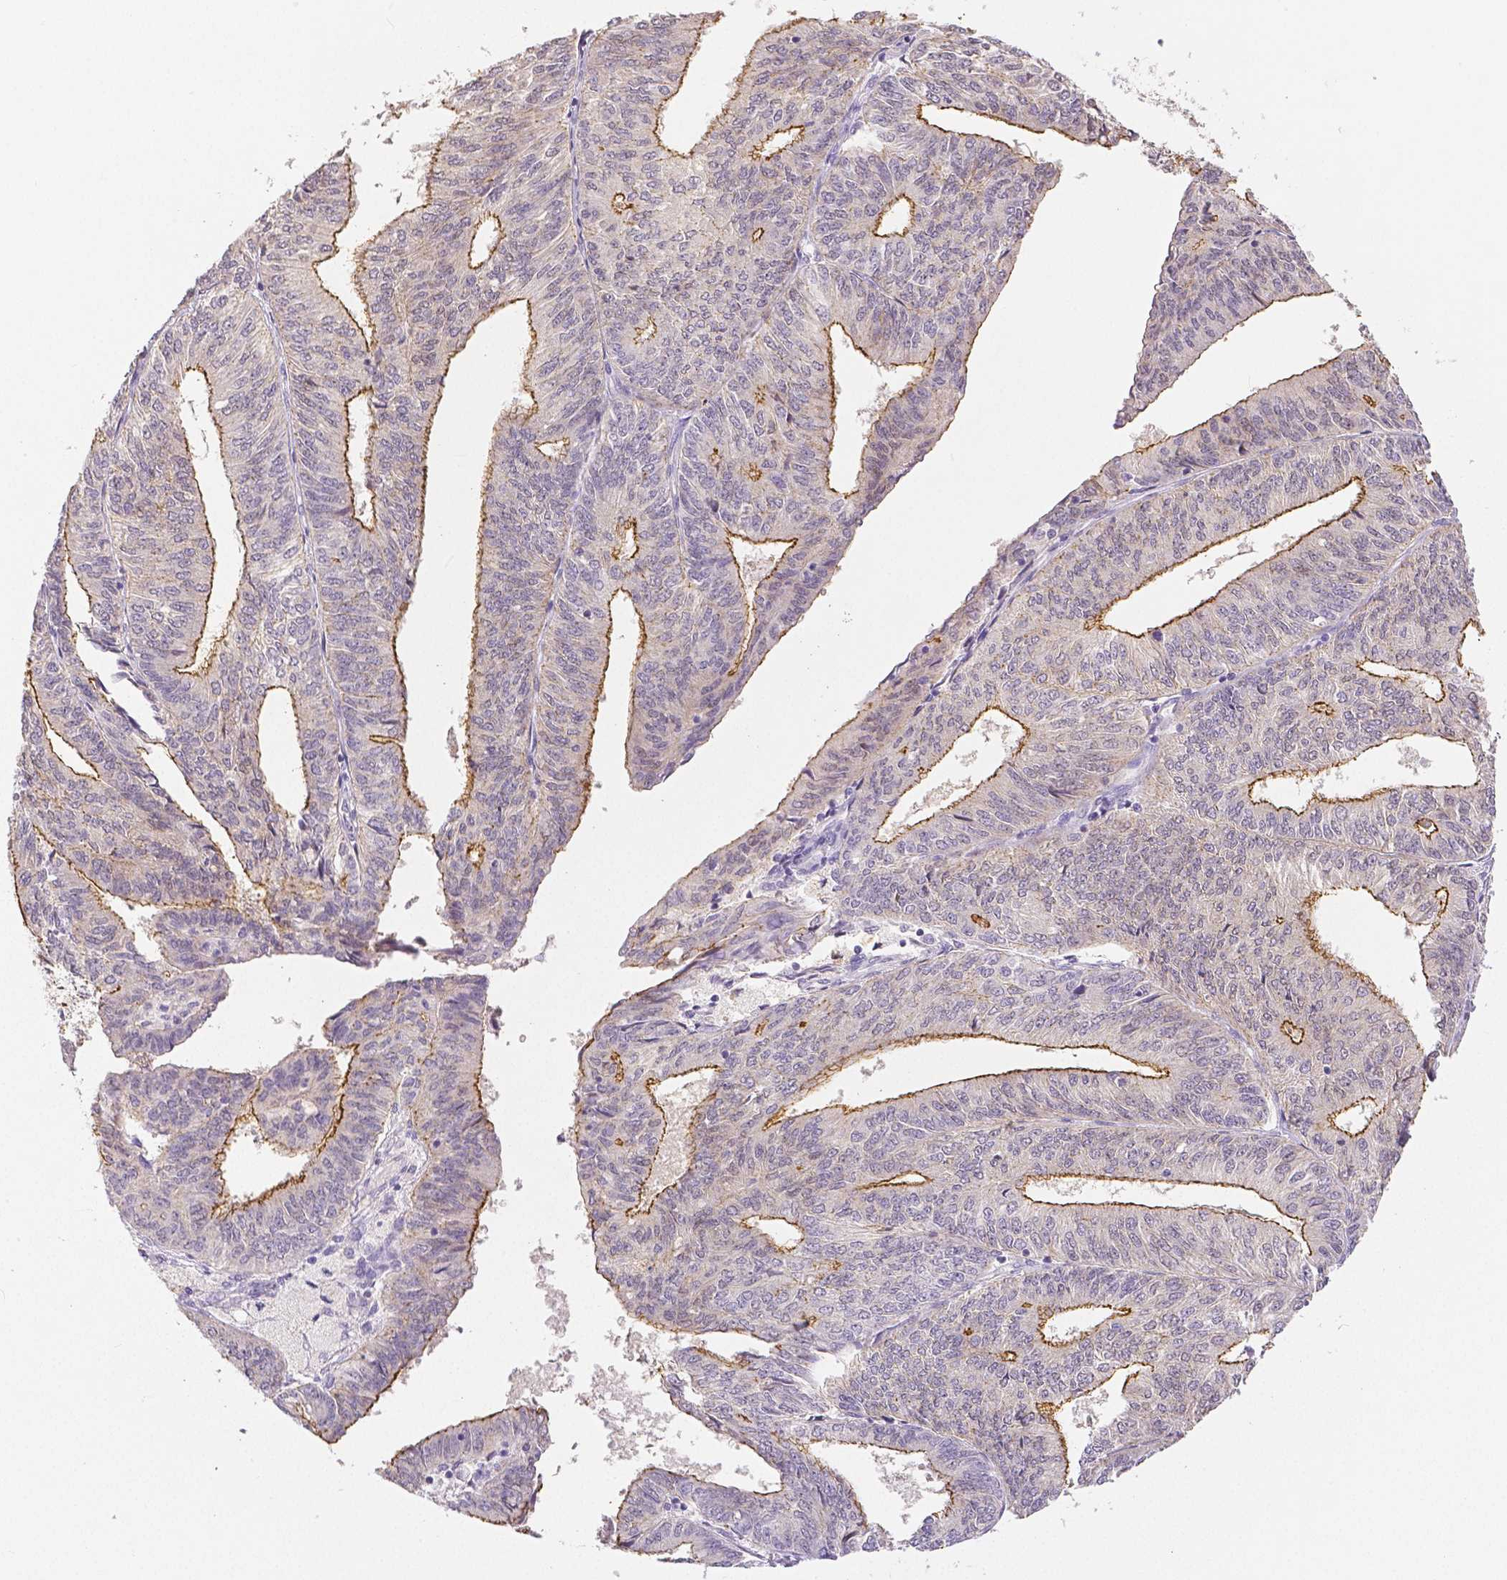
{"staining": {"intensity": "moderate", "quantity": "25%-75%", "location": "cytoplasmic/membranous"}, "tissue": "endometrial cancer", "cell_type": "Tumor cells", "image_type": "cancer", "snomed": [{"axis": "morphology", "description": "Adenocarcinoma, NOS"}, {"axis": "topography", "description": "Endometrium"}], "caption": "Immunohistochemistry micrograph of adenocarcinoma (endometrial) stained for a protein (brown), which demonstrates medium levels of moderate cytoplasmic/membranous positivity in approximately 25%-75% of tumor cells.", "gene": "OCLN", "patient": {"sex": "female", "age": 58}}